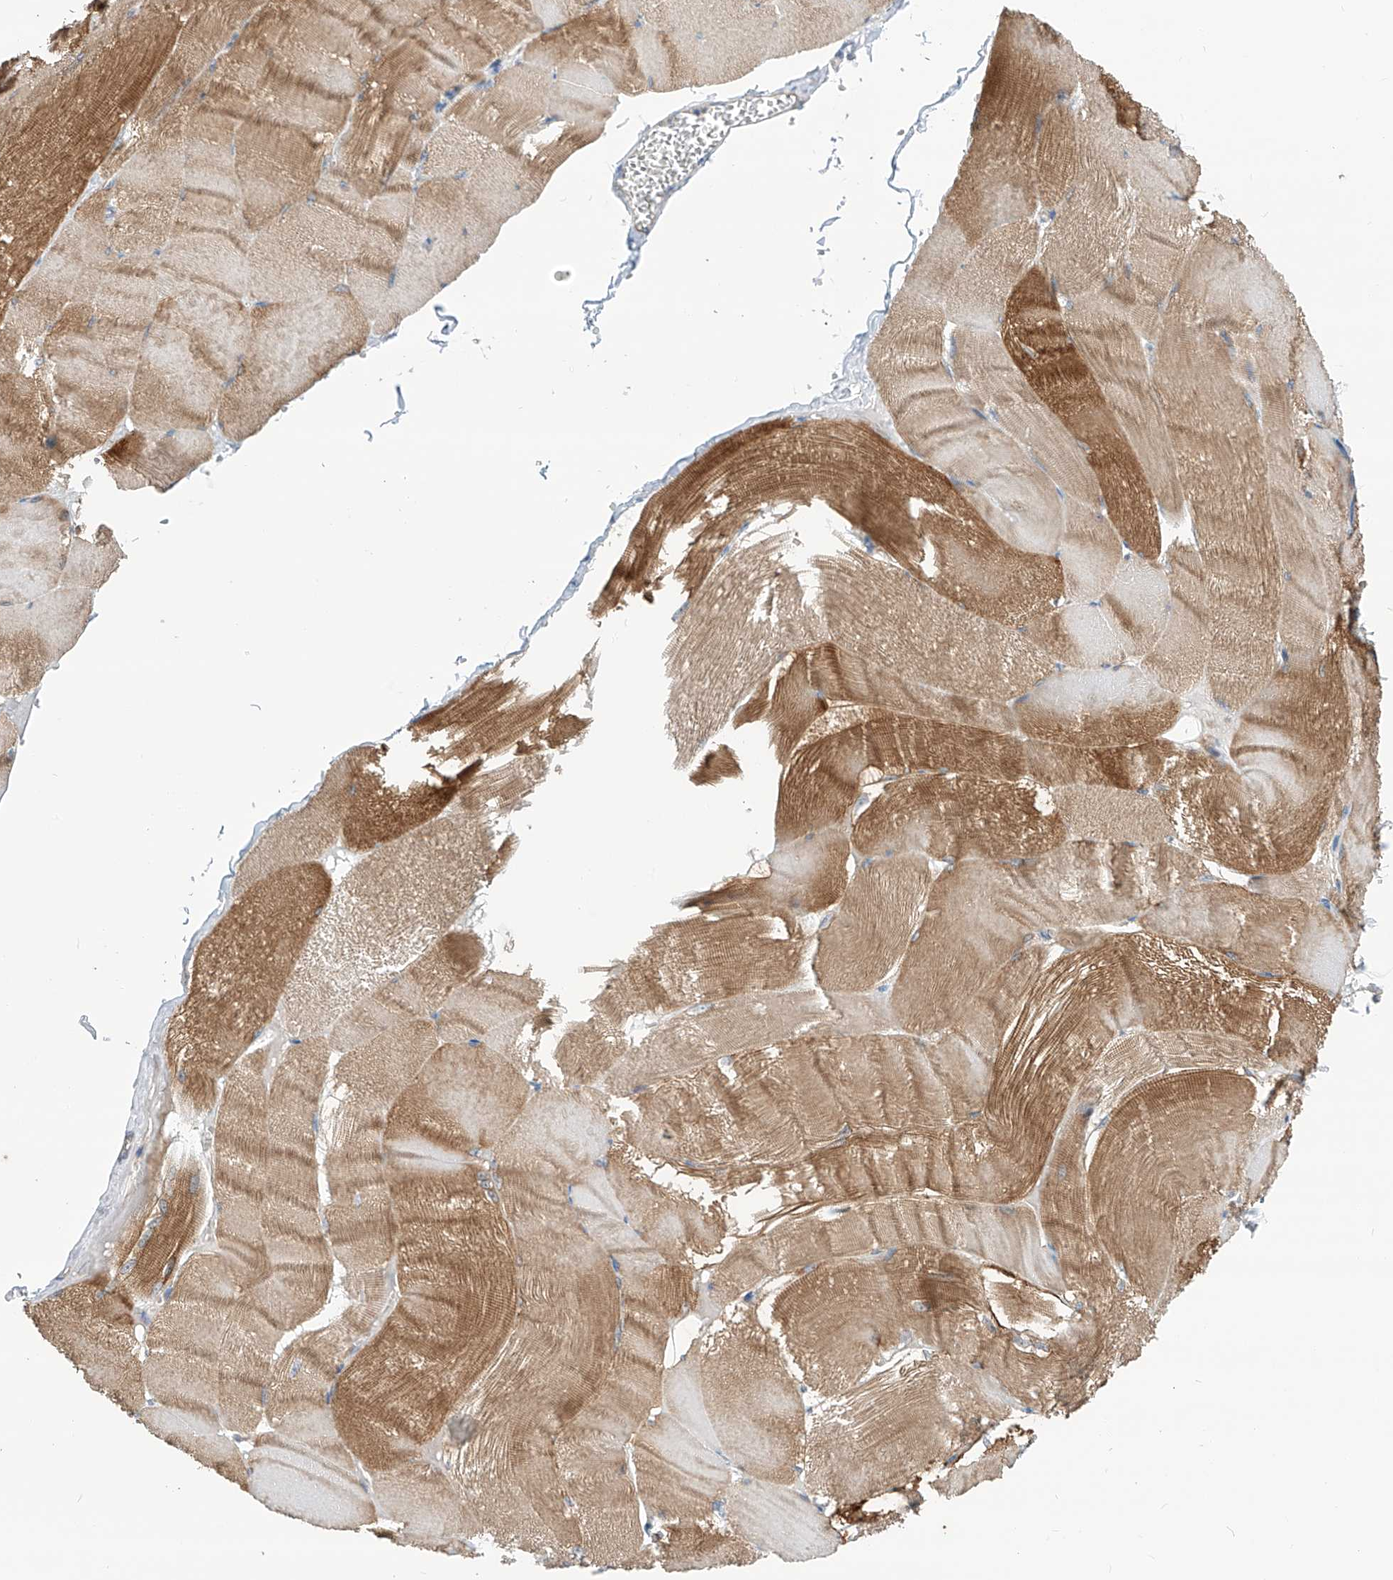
{"staining": {"intensity": "moderate", "quantity": "25%-75%", "location": "cytoplasmic/membranous"}, "tissue": "skeletal muscle", "cell_type": "Myocytes", "image_type": "normal", "snomed": [{"axis": "morphology", "description": "Normal tissue, NOS"}, {"axis": "morphology", "description": "Basal cell carcinoma"}, {"axis": "topography", "description": "Skeletal muscle"}], "caption": "This is an image of immunohistochemistry staining of normal skeletal muscle, which shows moderate staining in the cytoplasmic/membranous of myocytes.", "gene": "SLC22A7", "patient": {"sex": "female", "age": 64}}